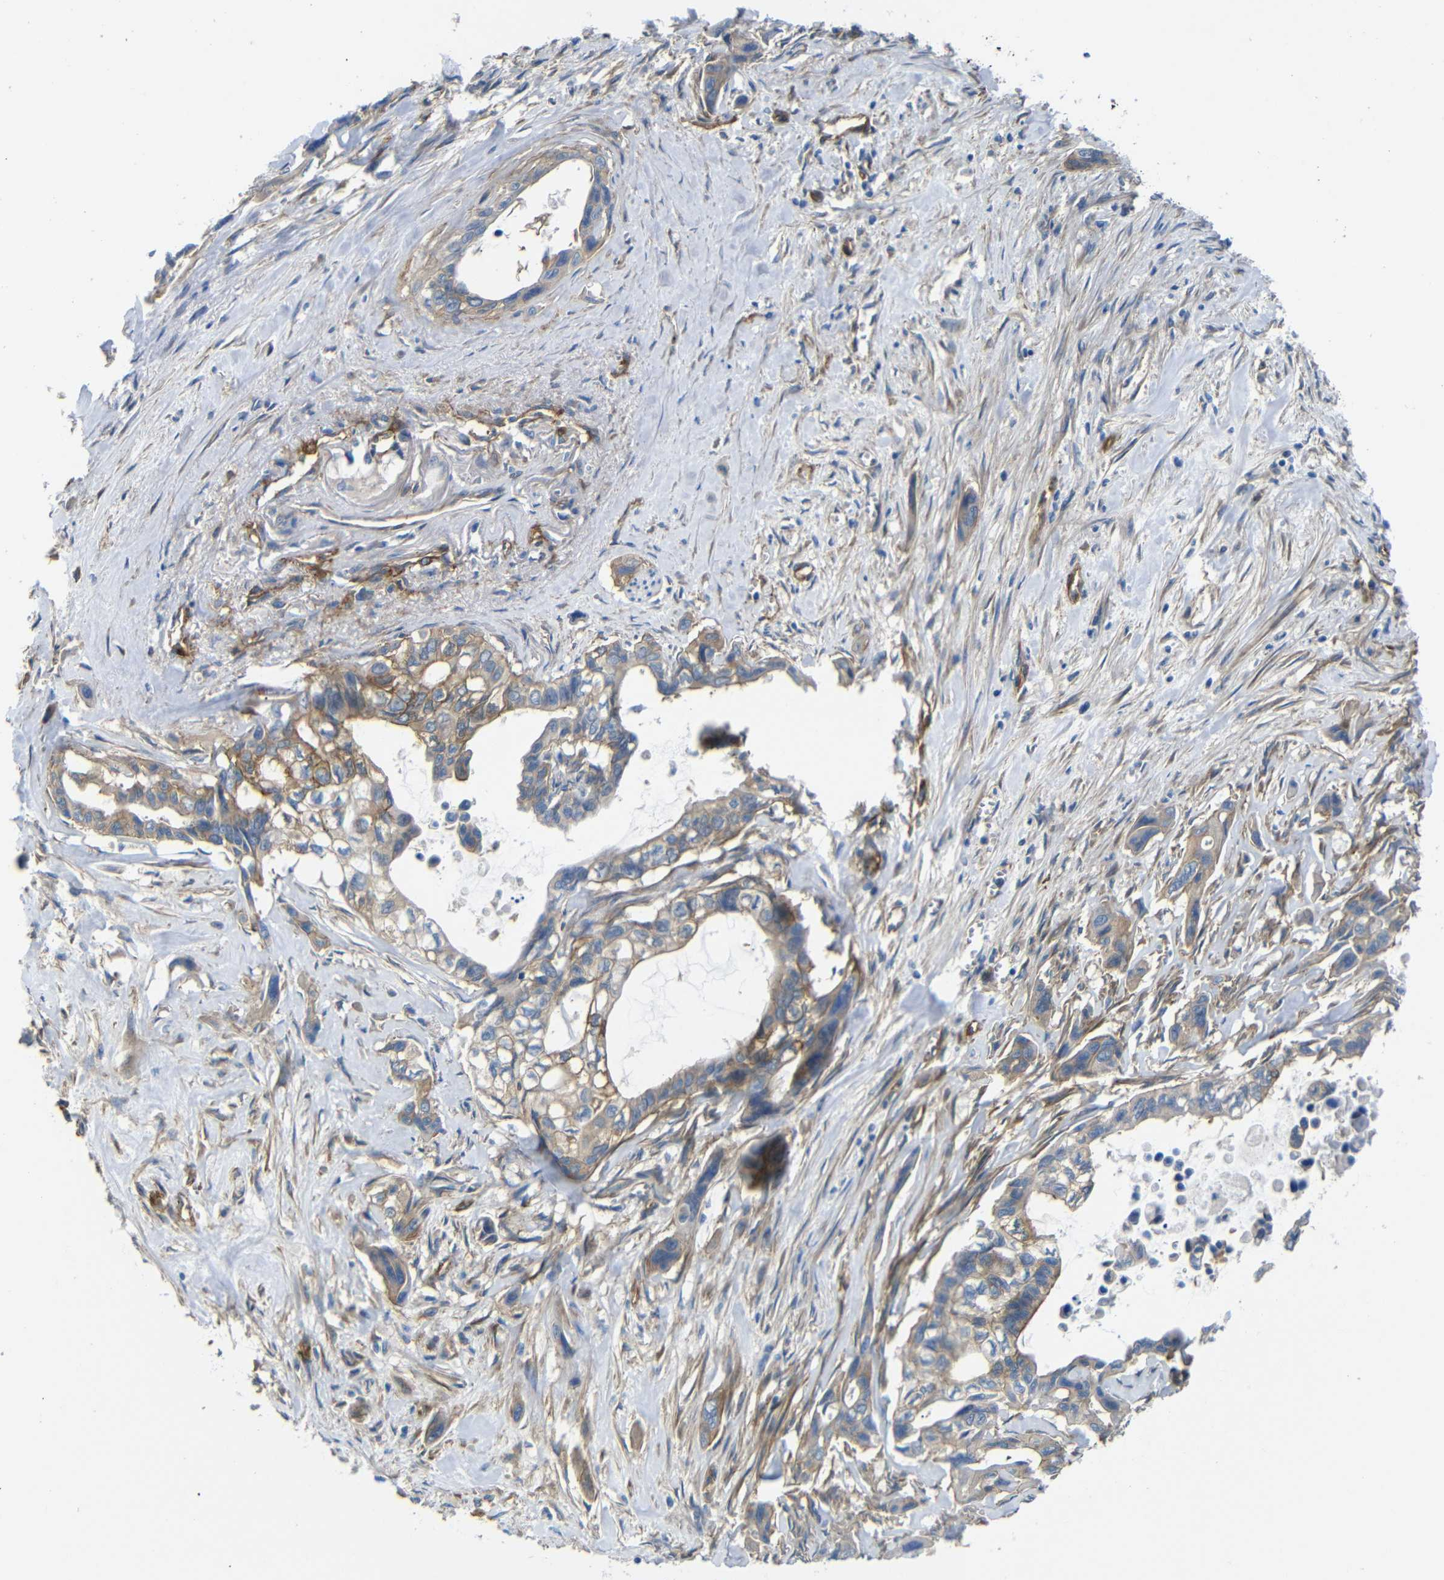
{"staining": {"intensity": "weak", "quantity": ">75%", "location": "cytoplasmic/membranous"}, "tissue": "pancreatic cancer", "cell_type": "Tumor cells", "image_type": "cancer", "snomed": [{"axis": "morphology", "description": "Adenocarcinoma, NOS"}, {"axis": "topography", "description": "Pancreas"}], "caption": "DAB immunohistochemical staining of adenocarcinoma (pancreatic) displays weak cytoplasmic/membranous protein staining in approximately >75% of tumor cells. (IHC, brightfield microscopy, high magnification).", "gene": "MYO1B", "patient": {"sex": "male", "age": 73}}